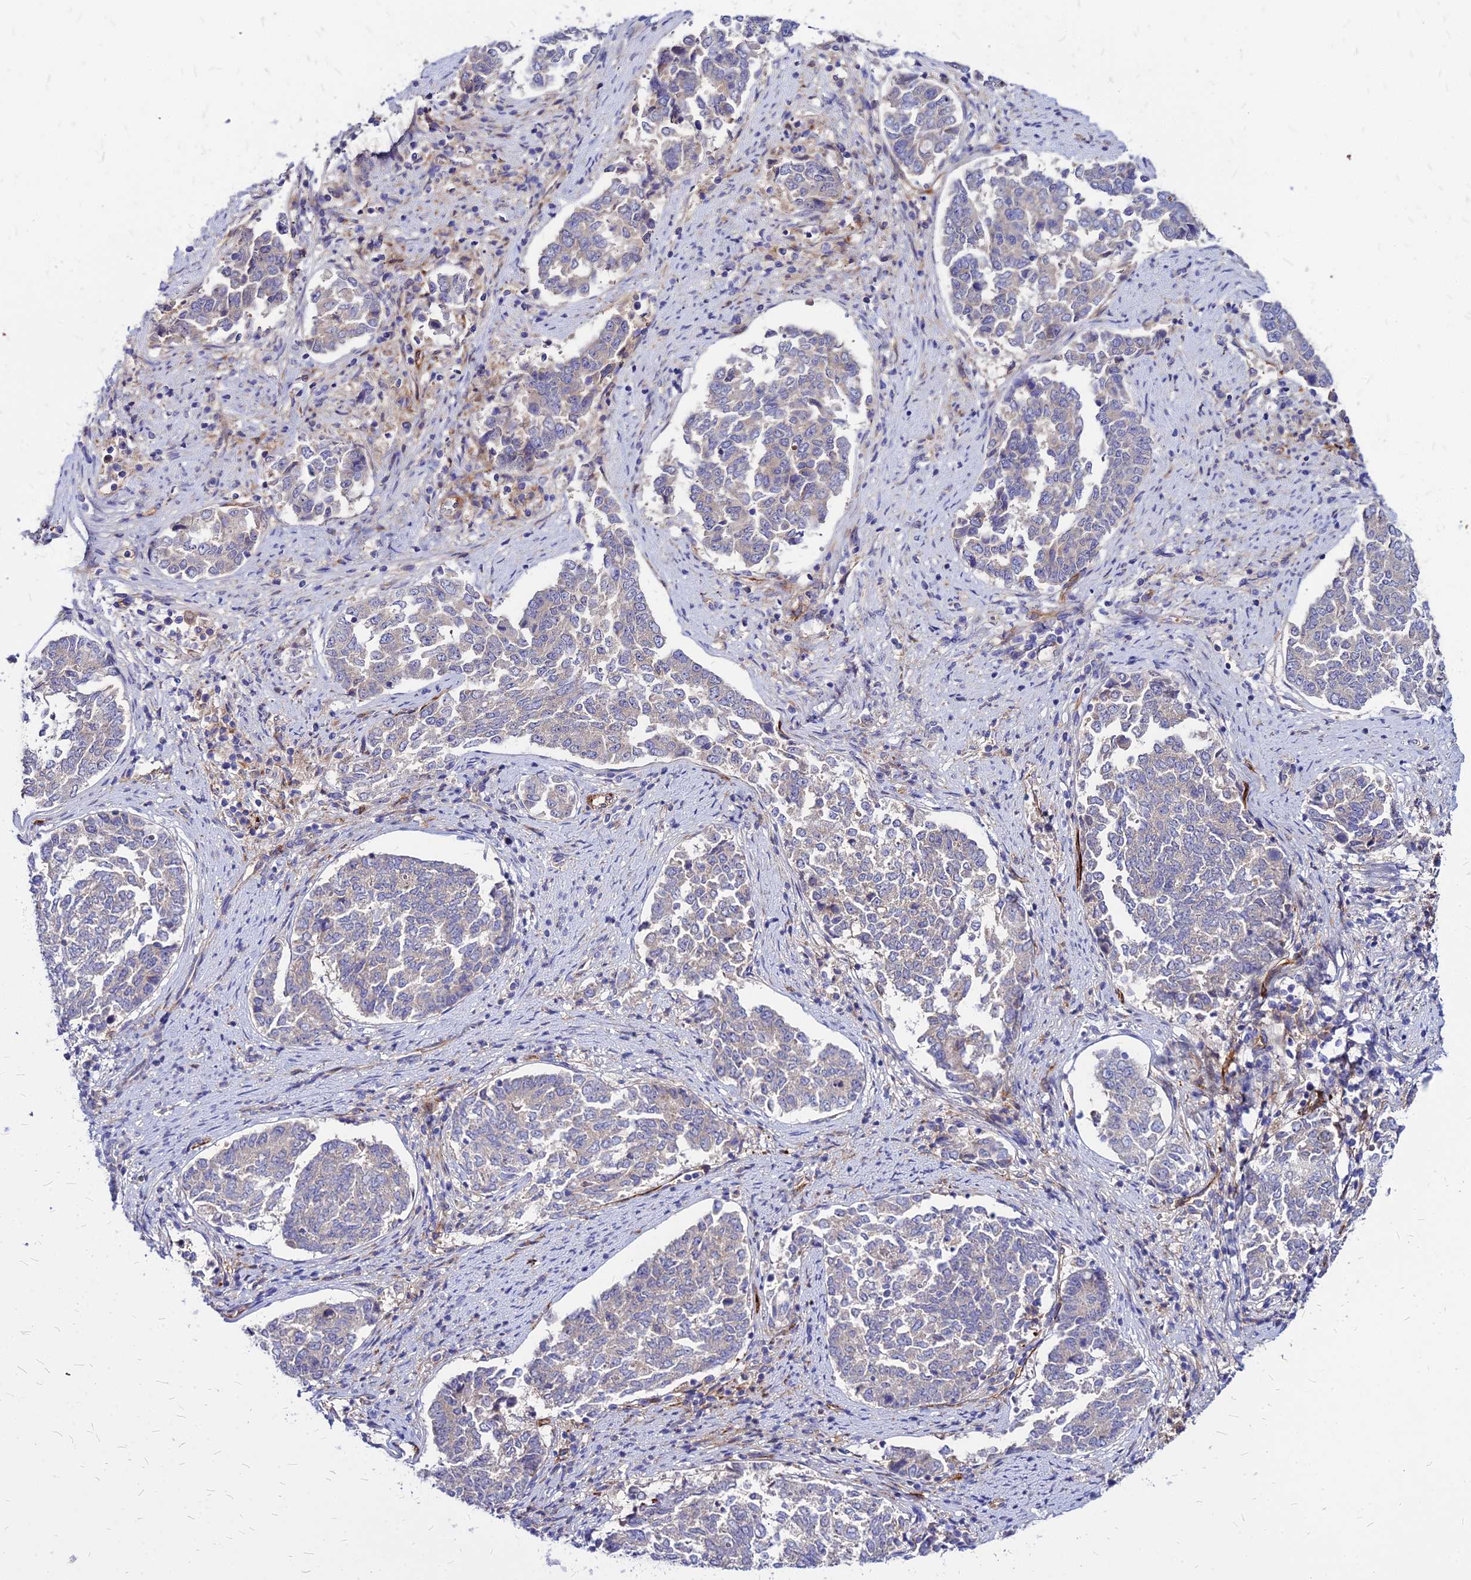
{"staining": {"intensity": "negative", "quantity": "none", "location": "none"}, "tissue": "endometrial cancer", "cell_type": "Tumor cells", "image_type": "cancer", "snomed": [{"axis": "morphology", "description": "Adenocarcinoma, NOS"}, {"axis": "topography", "description": "Endometrium"}], "caption": "Tumor cells are negative for brown protein staining in endometrial cancer (adenocarcinoma).", "gene": "COMMD10", "patient": {"sex": "female", "age": 80}}